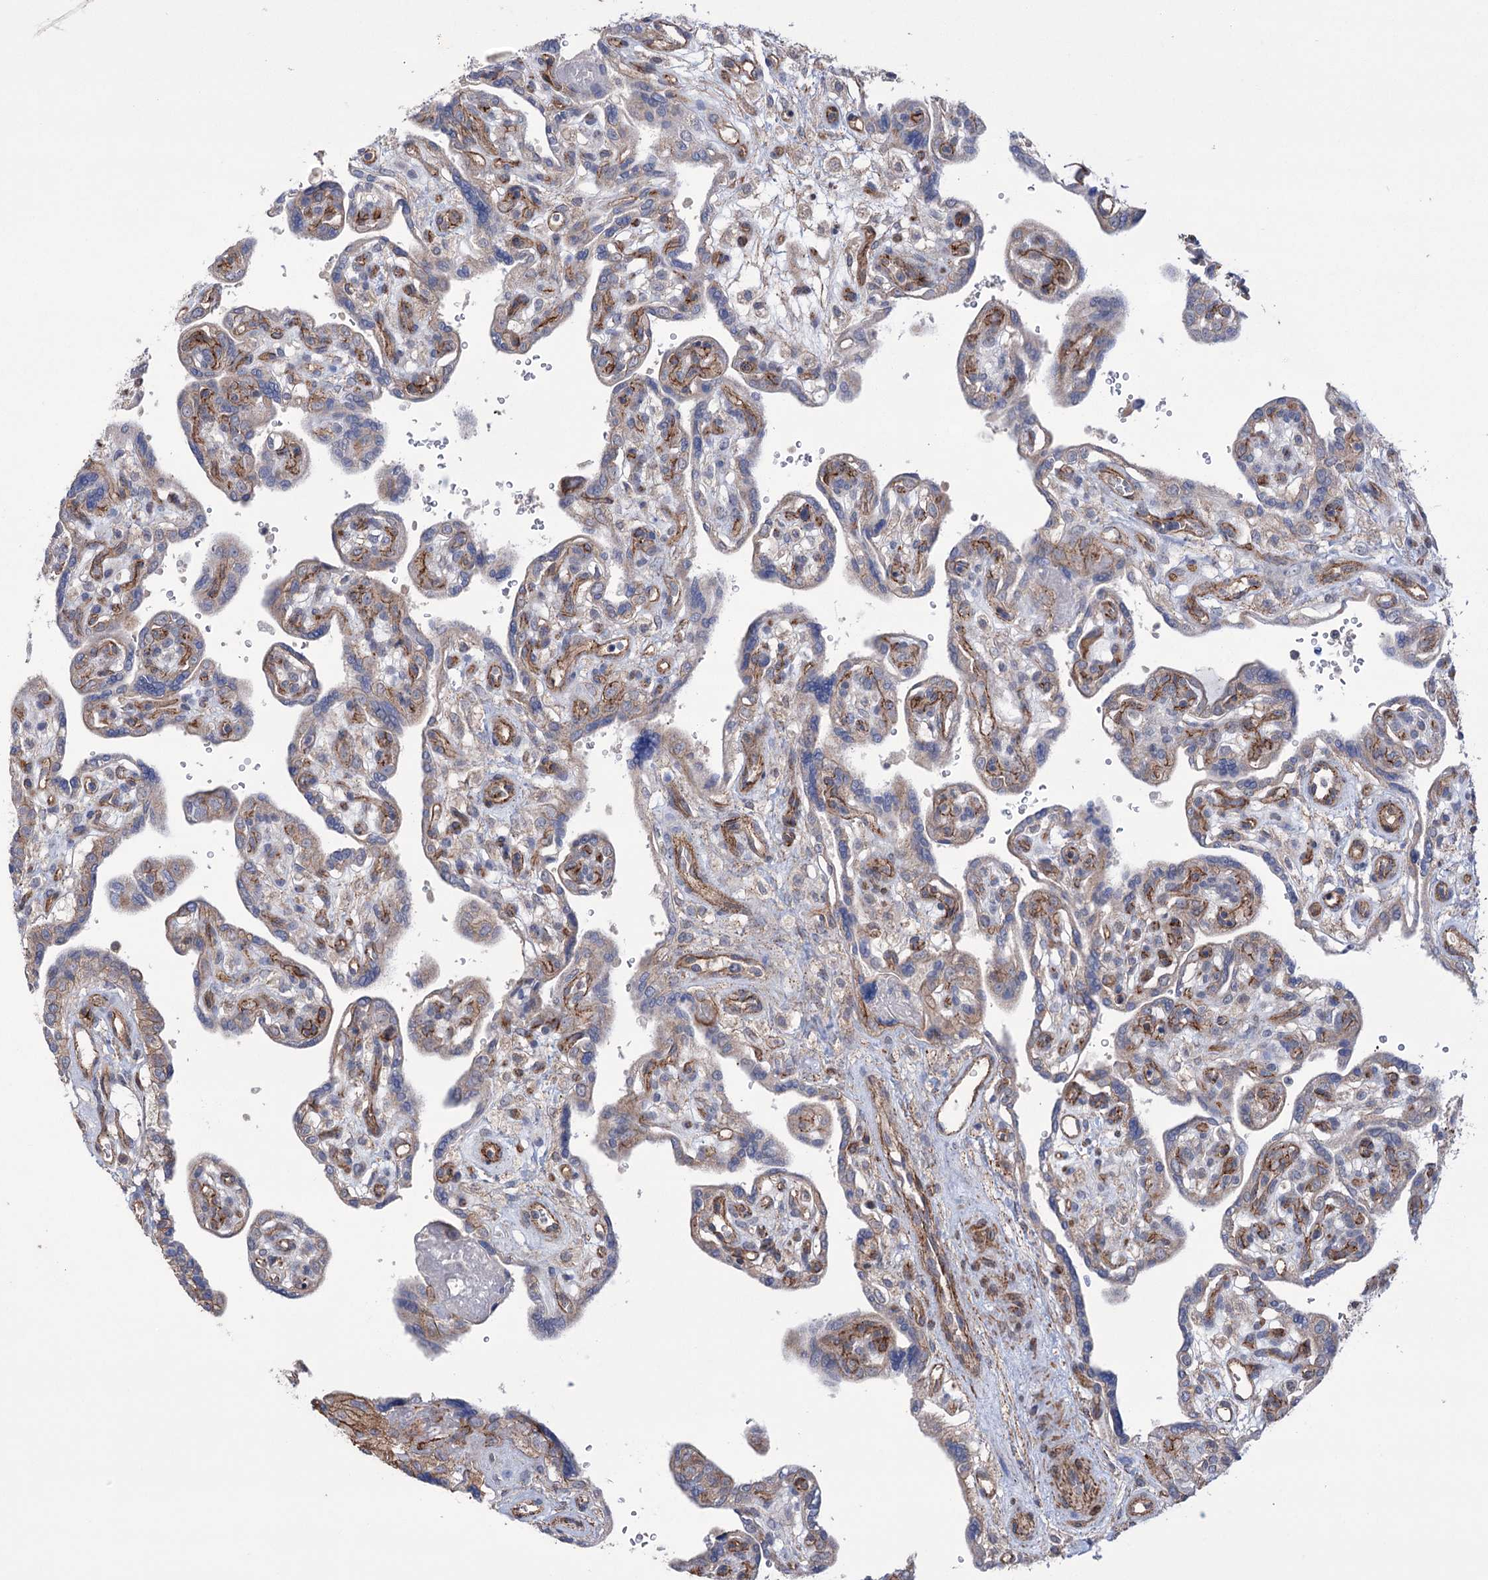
{"staining": {"intensity": "weak", "quantity": "25%-75%", "location": "cytoplasmic/membranous"}, "tissue": "placenta", "cell_type": "Decidual cells", "image_type": "normal", "snomed": [{"axis": "morphology", "description": "Normal tissue, NOS"}, {"axis": "topography", "description": "Placenta"}], "caption": "Decidual cells demonstrate weak cytoplasmic/membranous staining in approximately 25%-75% of cells in normal placenta. (Stains: DAB (3,3'-diaminobenzidine) in brown, nuclei in blue, Microscopy: brightfield microscopy at high magnification).", "gene": "TRIM71", "patient": {"sex": "female", "age": 39}}